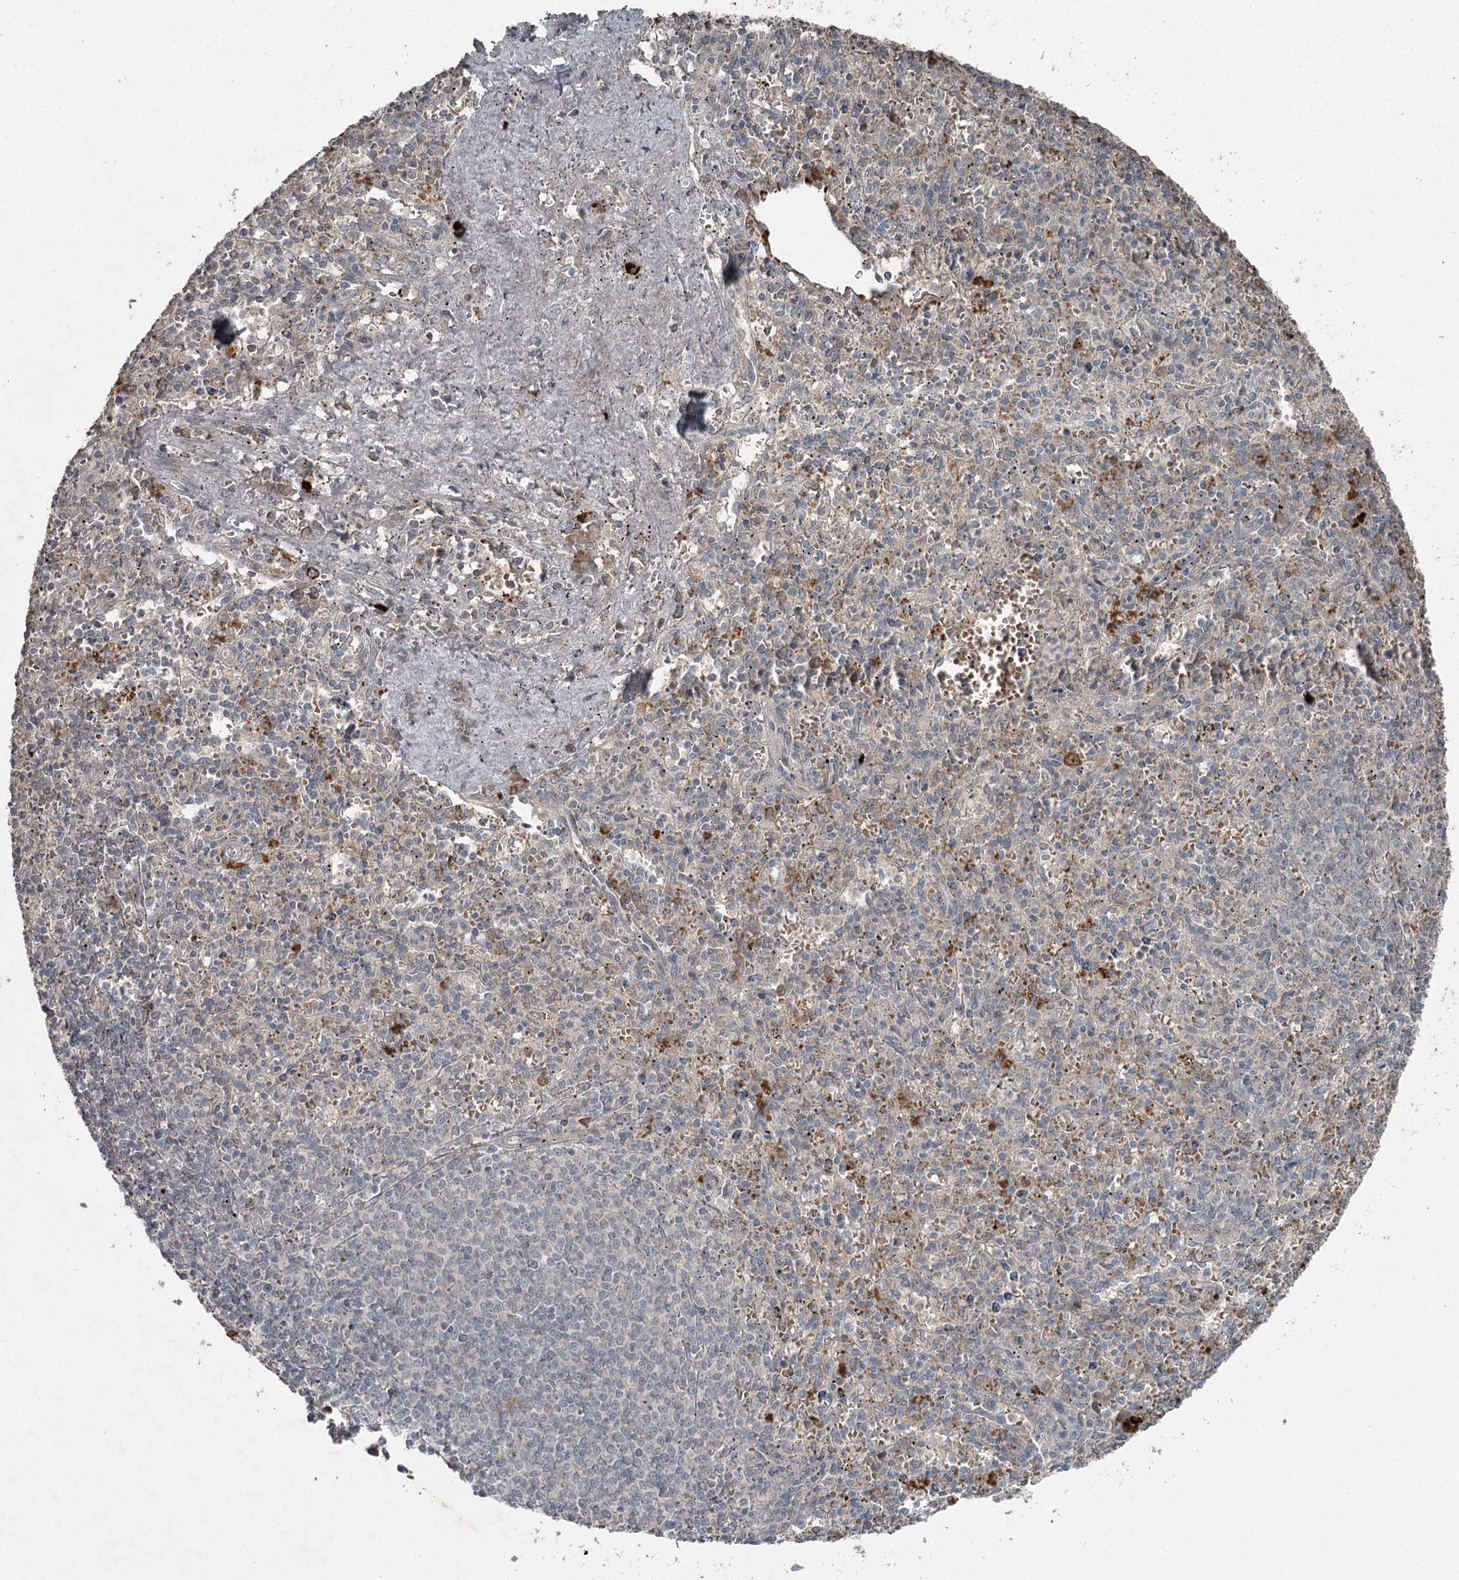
{"staining": {"intensity": "strong", "quantity": "<25%", "location": "cytoplasmic/membranous"}, "tissue": "spleen", "cell_type": "Cells in red pulp", "image_type": "normal", "snomed": [{"axis": "morphology", "description": "Normal tissue, NOS"}, {"axis": "topography", "description": "Spleen"}], "caption": "A medium amount of strong cytoplasmic/membranous staining is seen in about <25% of cells in red pulp in normal spleen.", "gene": "SLC39A8", "patient": {"sex": "male", "age": 72}}